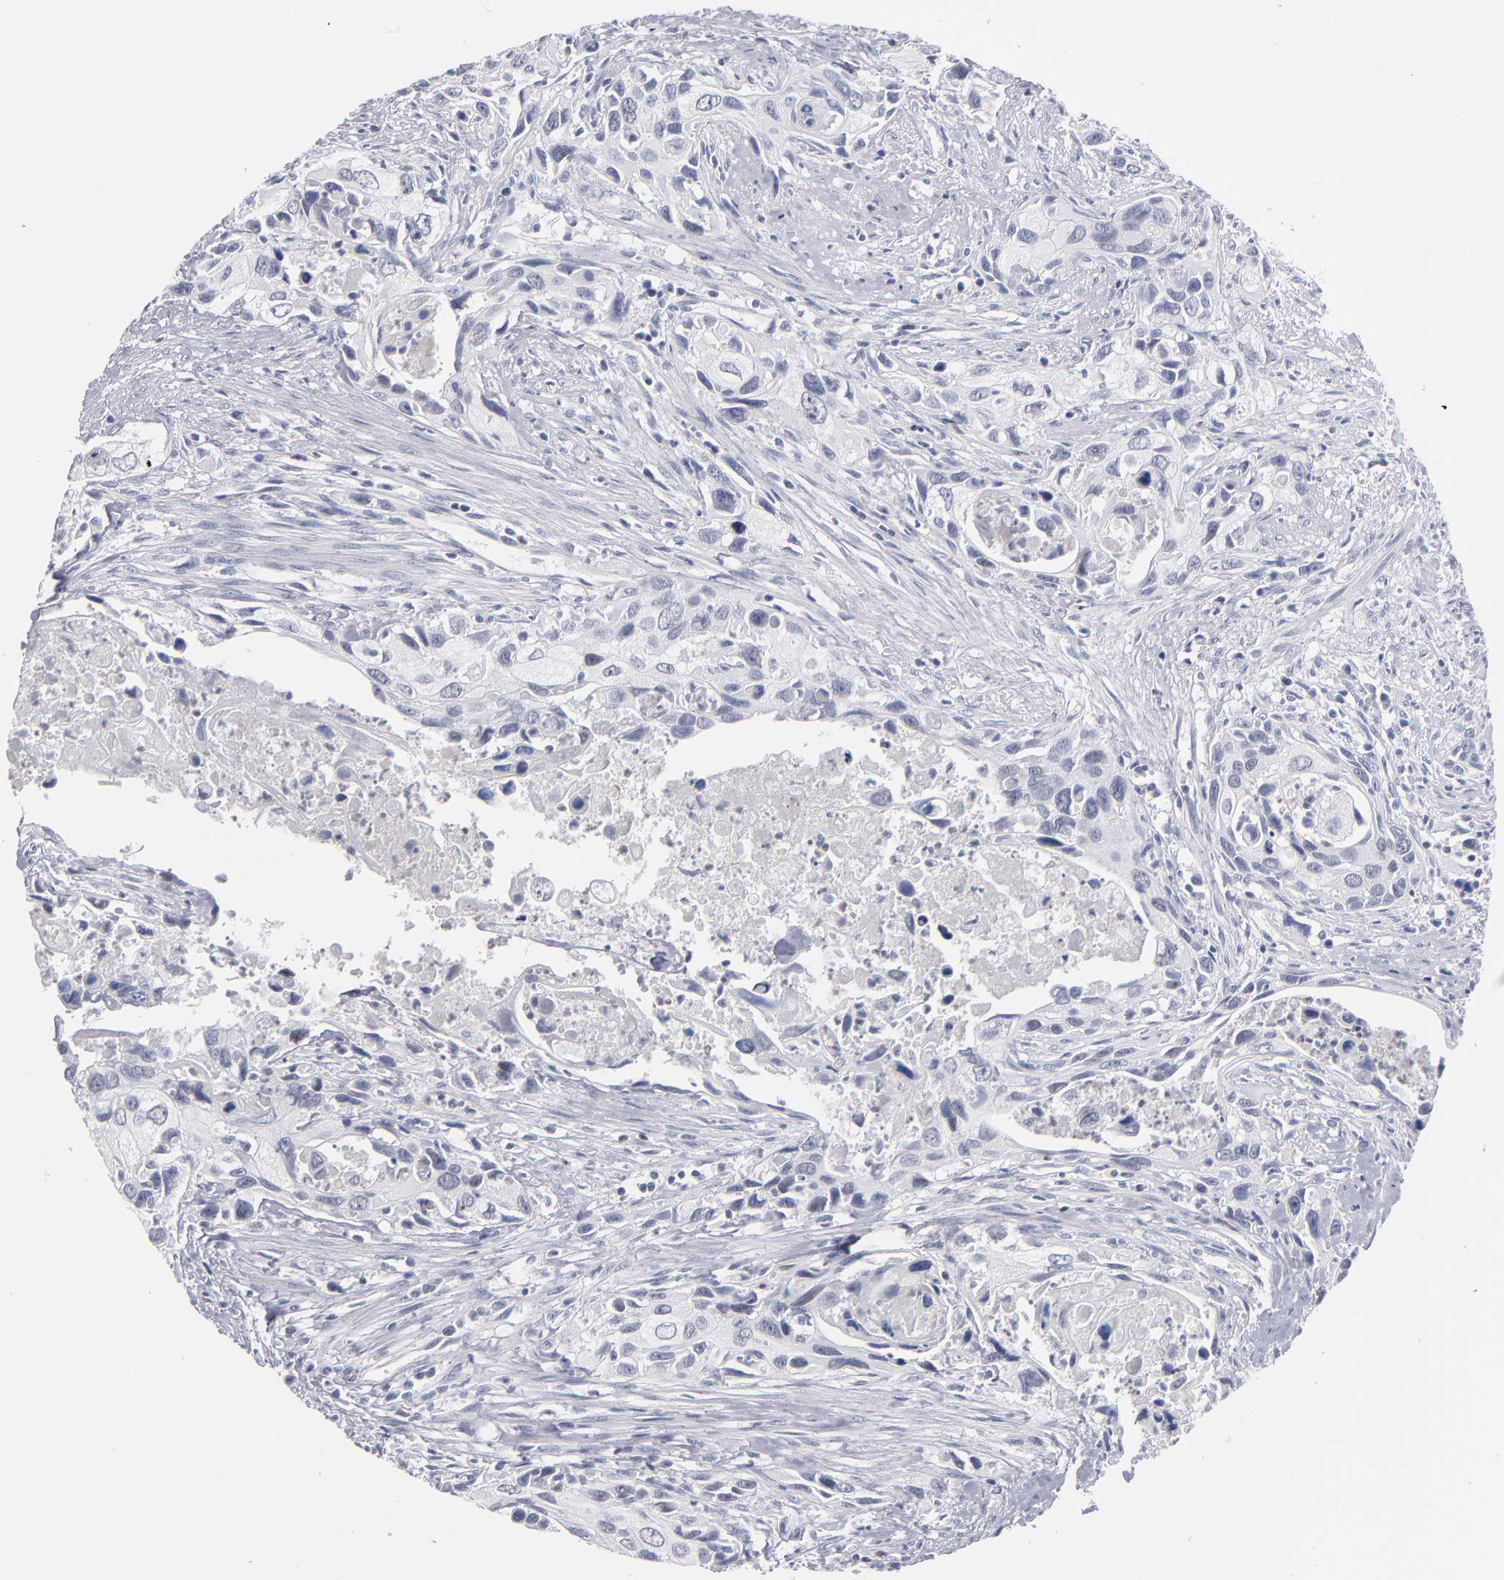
{"staining": {"intensity": "negative", "quantity": "none", "location": "none"}, "tissue": "urothelial cancer", "cell_type": "Tumor cells", "image_type": "cancer", "snomed": [{"axis": "morphology", "description": "Urothelial carcinoma, High grade"}, {"axis": "topography", "description": "Urinary bladder"}], "caption": "A high-resolution photomicrograph shows immunohistochemistry (IHC) staining of urothelial carcinoma (high-grade), which exhibits no significant positivity in tumor cells. (DAB immunohistochemistry (IHC) with hematoxylin counter stain).", "gene": "ODF2", "patient": {"sex": "male", "age": 71}}